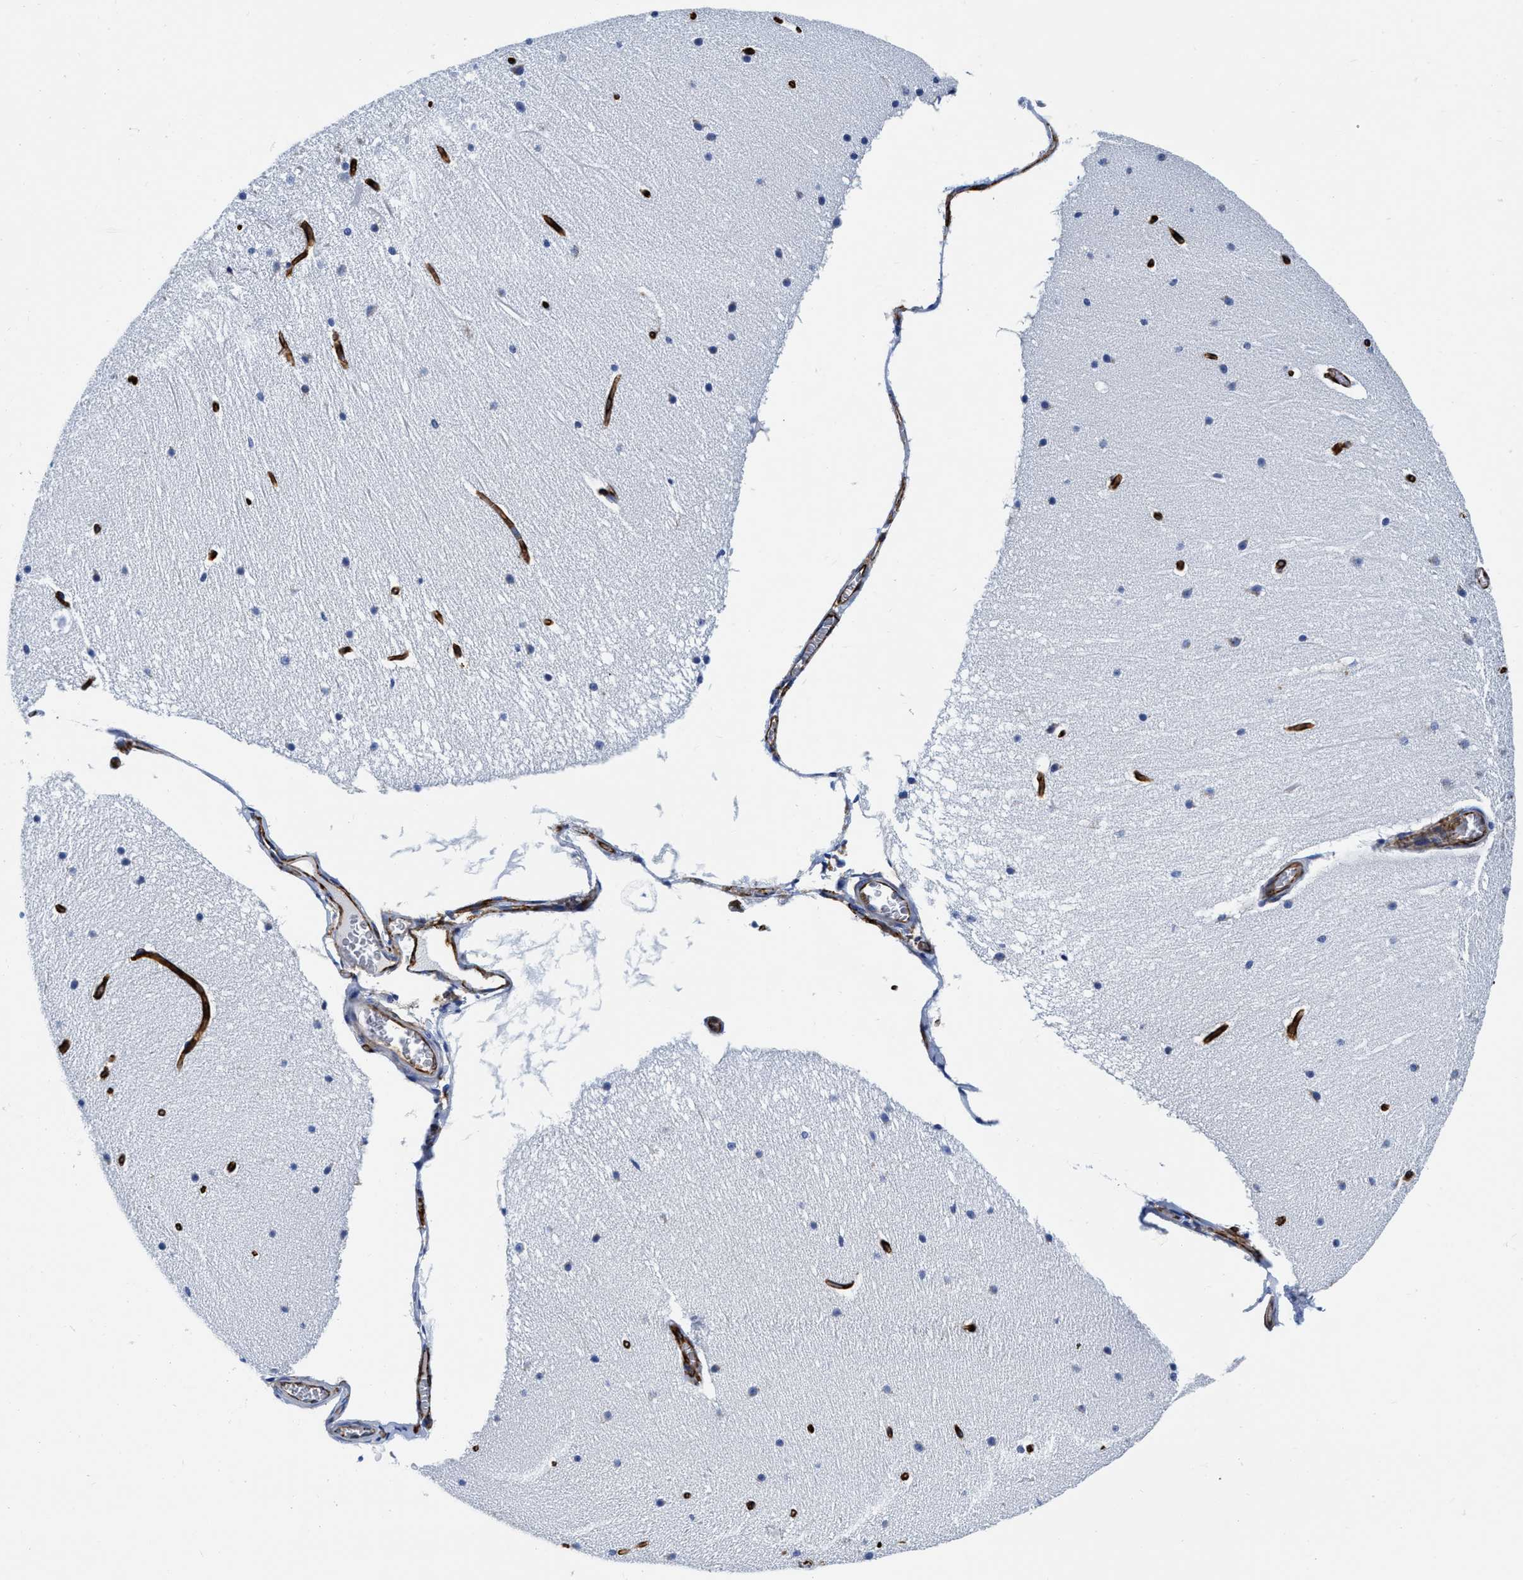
{"staining": {"intensity": "negative", "quantity": "none", "location": "none"}, "tissue": "cerebellum", "cell_type": "Cells in granular layer", "image_type": "normal", "snomed": [{"axis": "morphology", "description": "Normal tissue, NOS"}, {"axis": "topography", "description": "Cerebellum"}], "caption": "Protein analysis of normal cerebellum displays no significant expression in cells in granular layer. The staining was performed using DAB (3,3'-diaminobenzidine) to visualize the protein expression in brown, while the nuclei were stained in blue with hematoxylin (Magnification: 20x).", "gene": "TVP23B", "patient": {"sex": "female", "age": 19}}